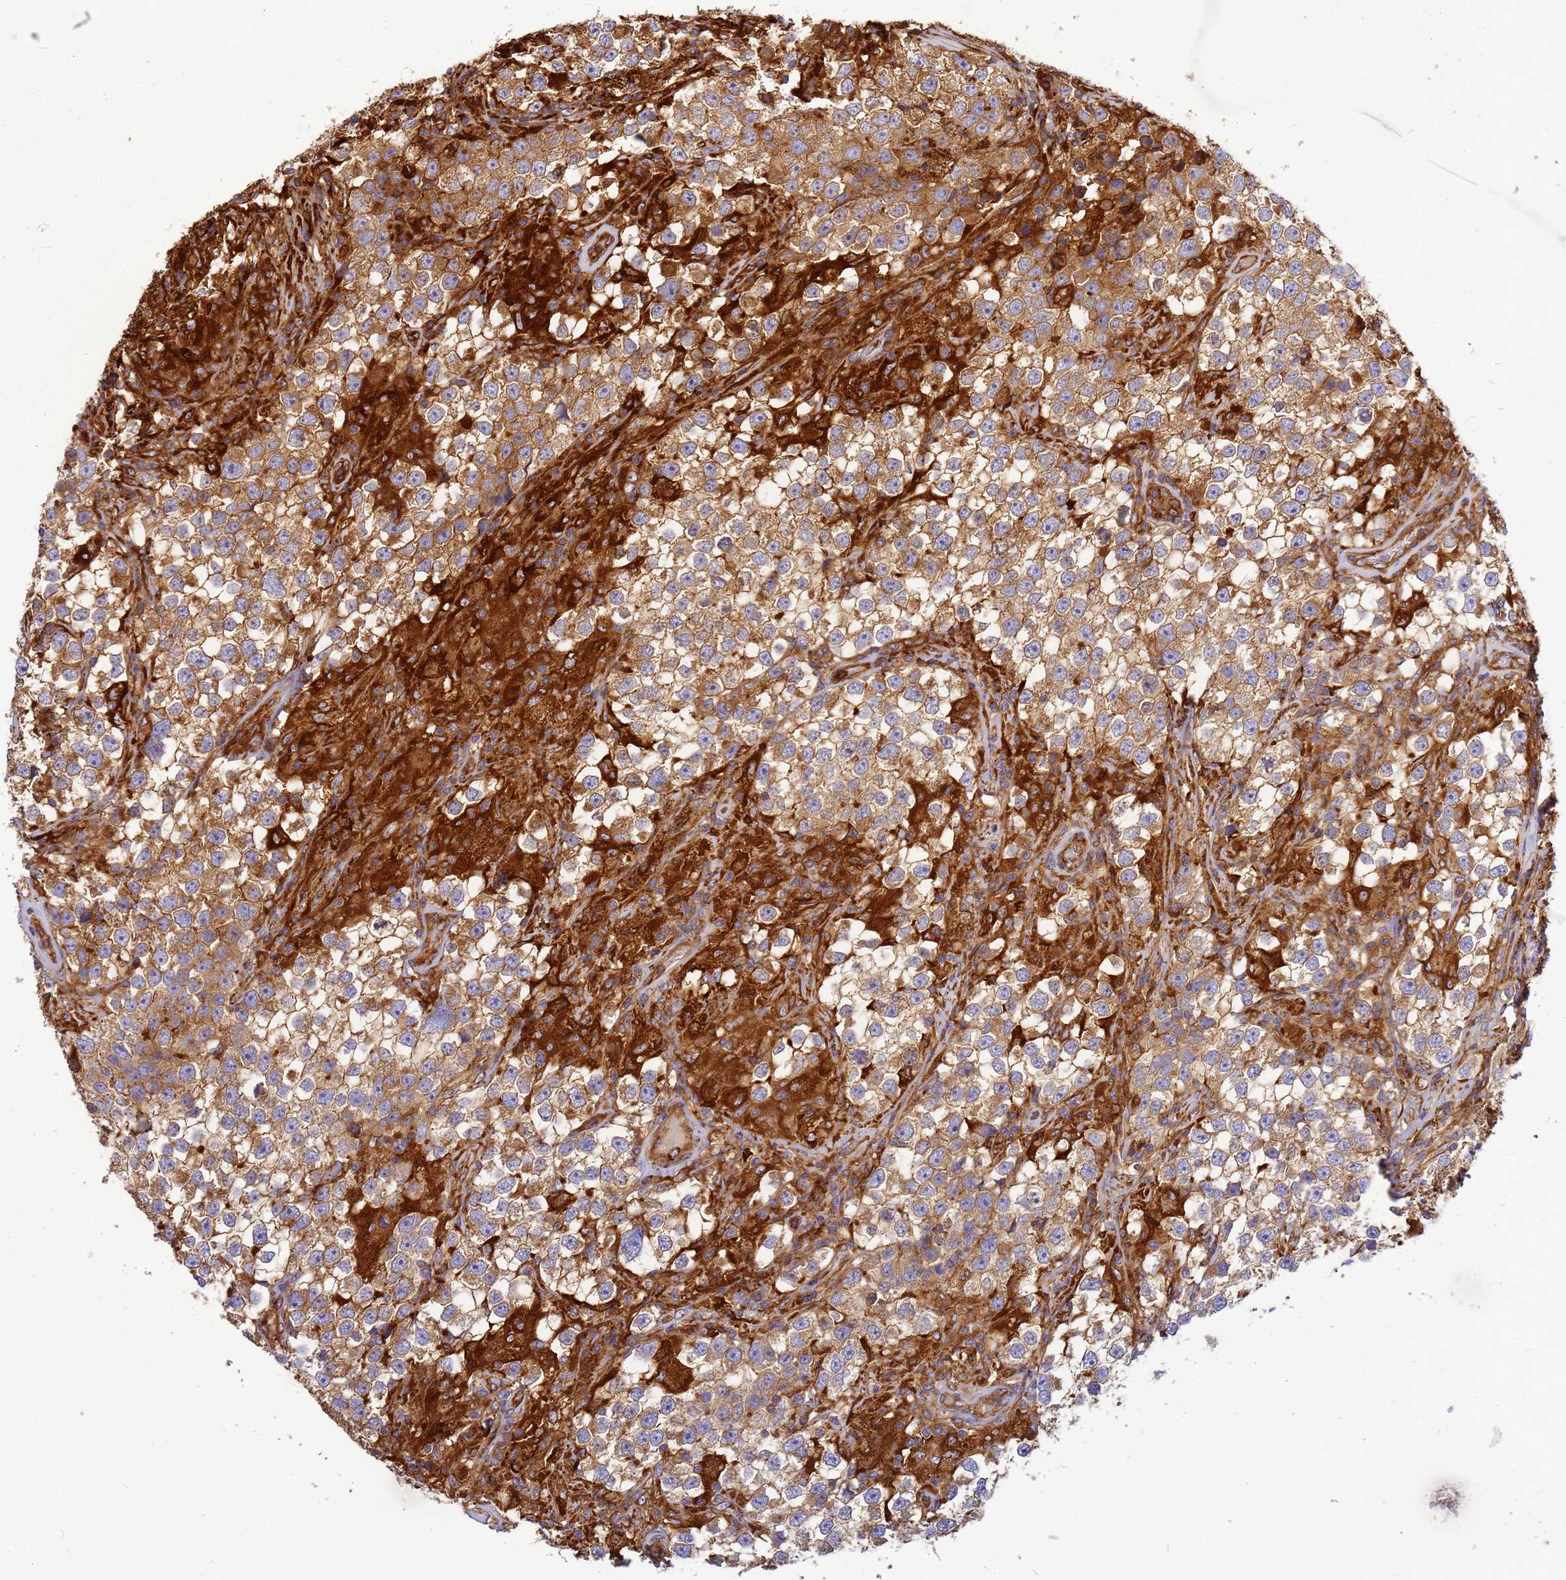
{"staining": {"intensity": "moderate", "quantity": ">75%", "location": "cytoplasmic/membranous"}, "tissue": "testis cancer", "cell_type": "Tumor cells", "image_type": "cancer", "snomed": [{"axis": "morphology", "description": "Seminoma, NOS"}, {"axis": "topography", "description": "Testis"}], "caption": "DAB immunohistochemical staining of testis seminoma reveals moderate cytoplasmic/membranous protein positivity in about >75% of tumor cells. Using DAB (brown) and hematoxylin (blue) stains, captured at high magnification using brightfield microscopy.", "gene": "C2CD5", "patient": {"sex": "male", "age": 46}}